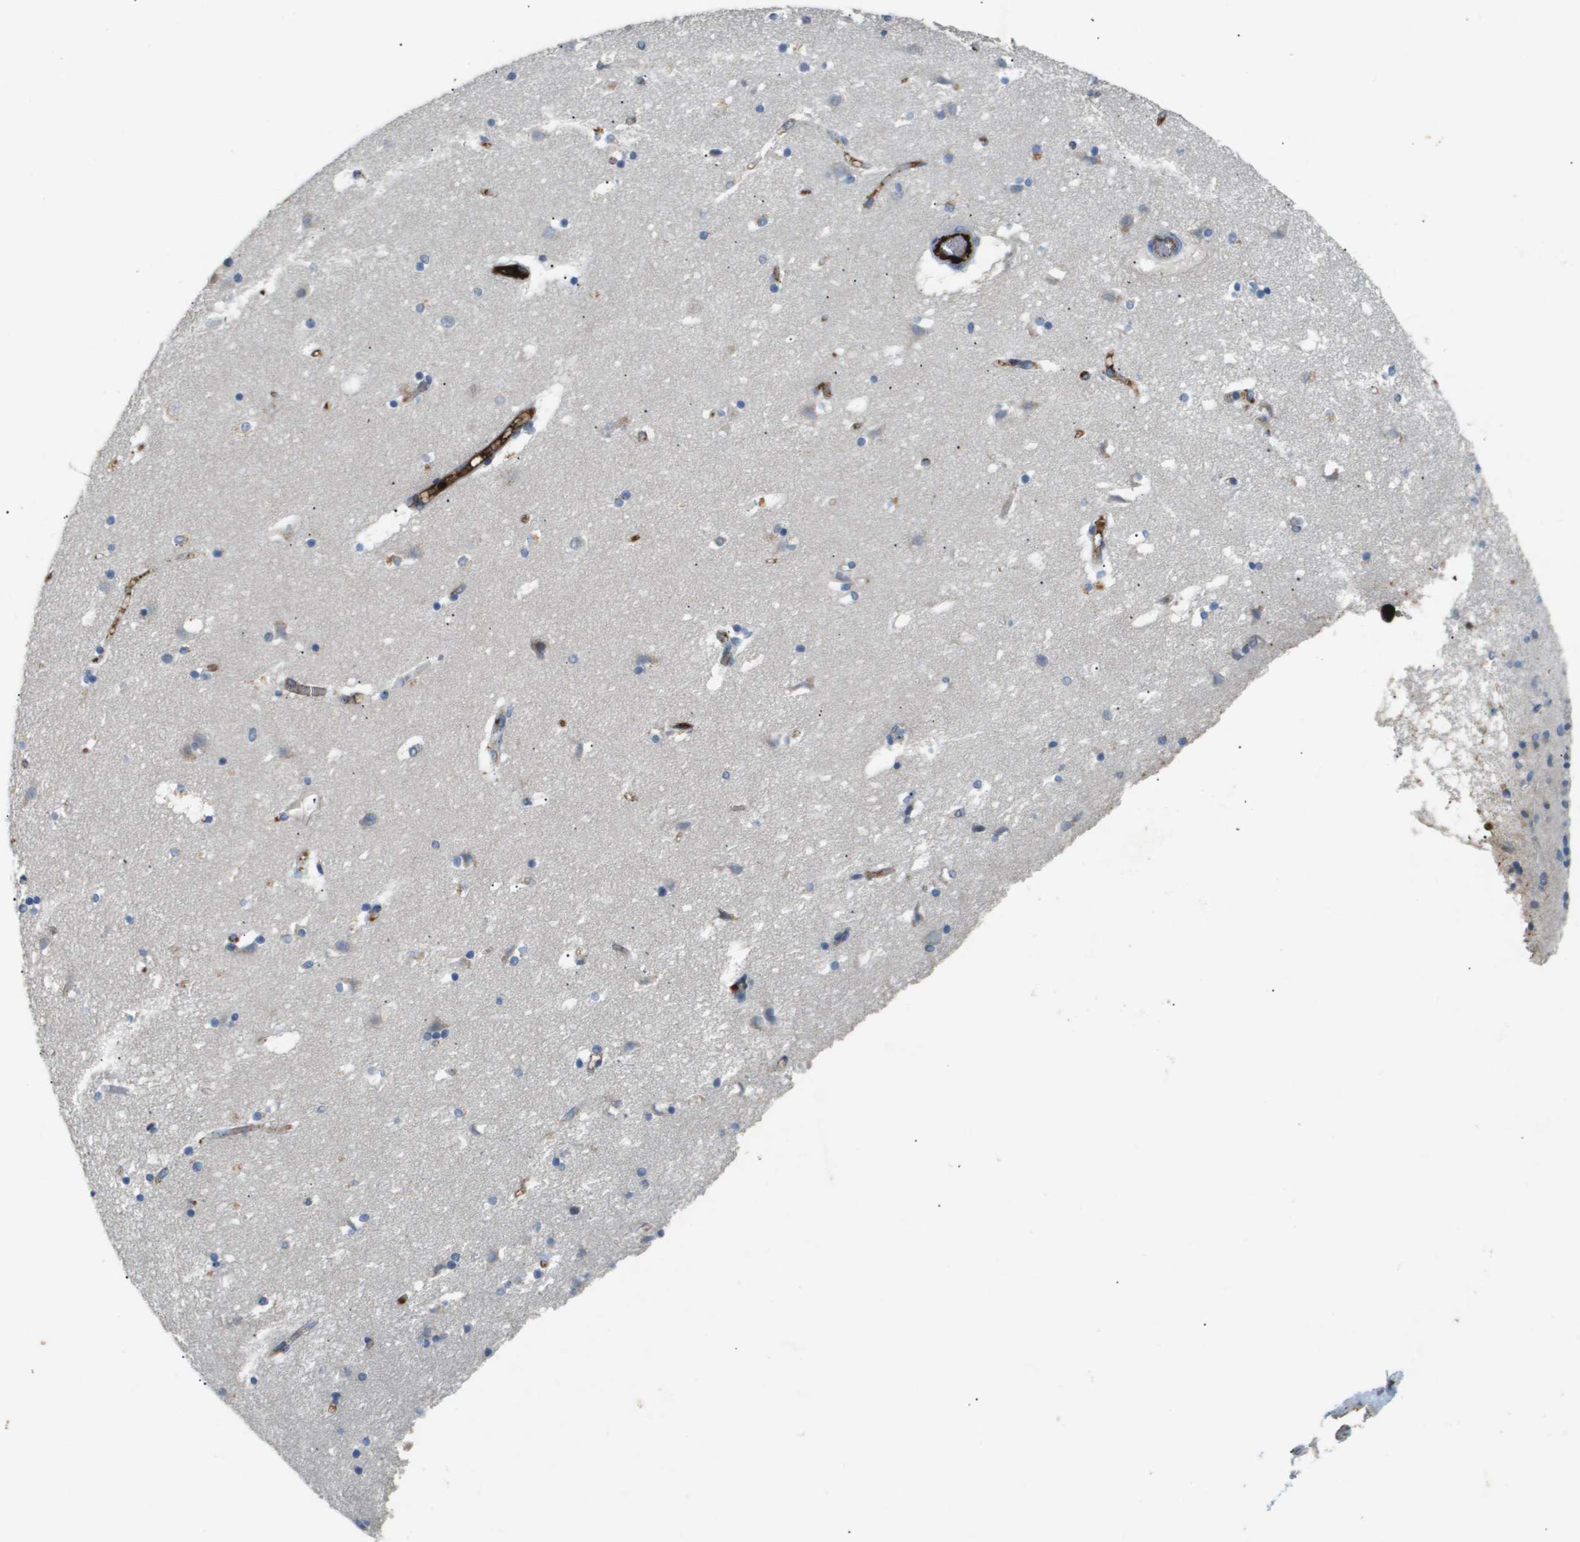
{"staining": {"intensity": "negative", "quantity": "none", "location": "none"}, "tissue": "caudate", "cell_type": "Glial cells", "image_type": "normal", "snomed": [{"axis": "morphology", "description": "Normal tissue, NOS"}, {"axis": "topography", "description": "Lateral ventricle wall"}], "caption": "Unremarkable caudate was stained to show a protein in brown. There is no significant positivity in glial cells.", "gene": "VTN", "patient": {"sex": "male", "age": 45}}